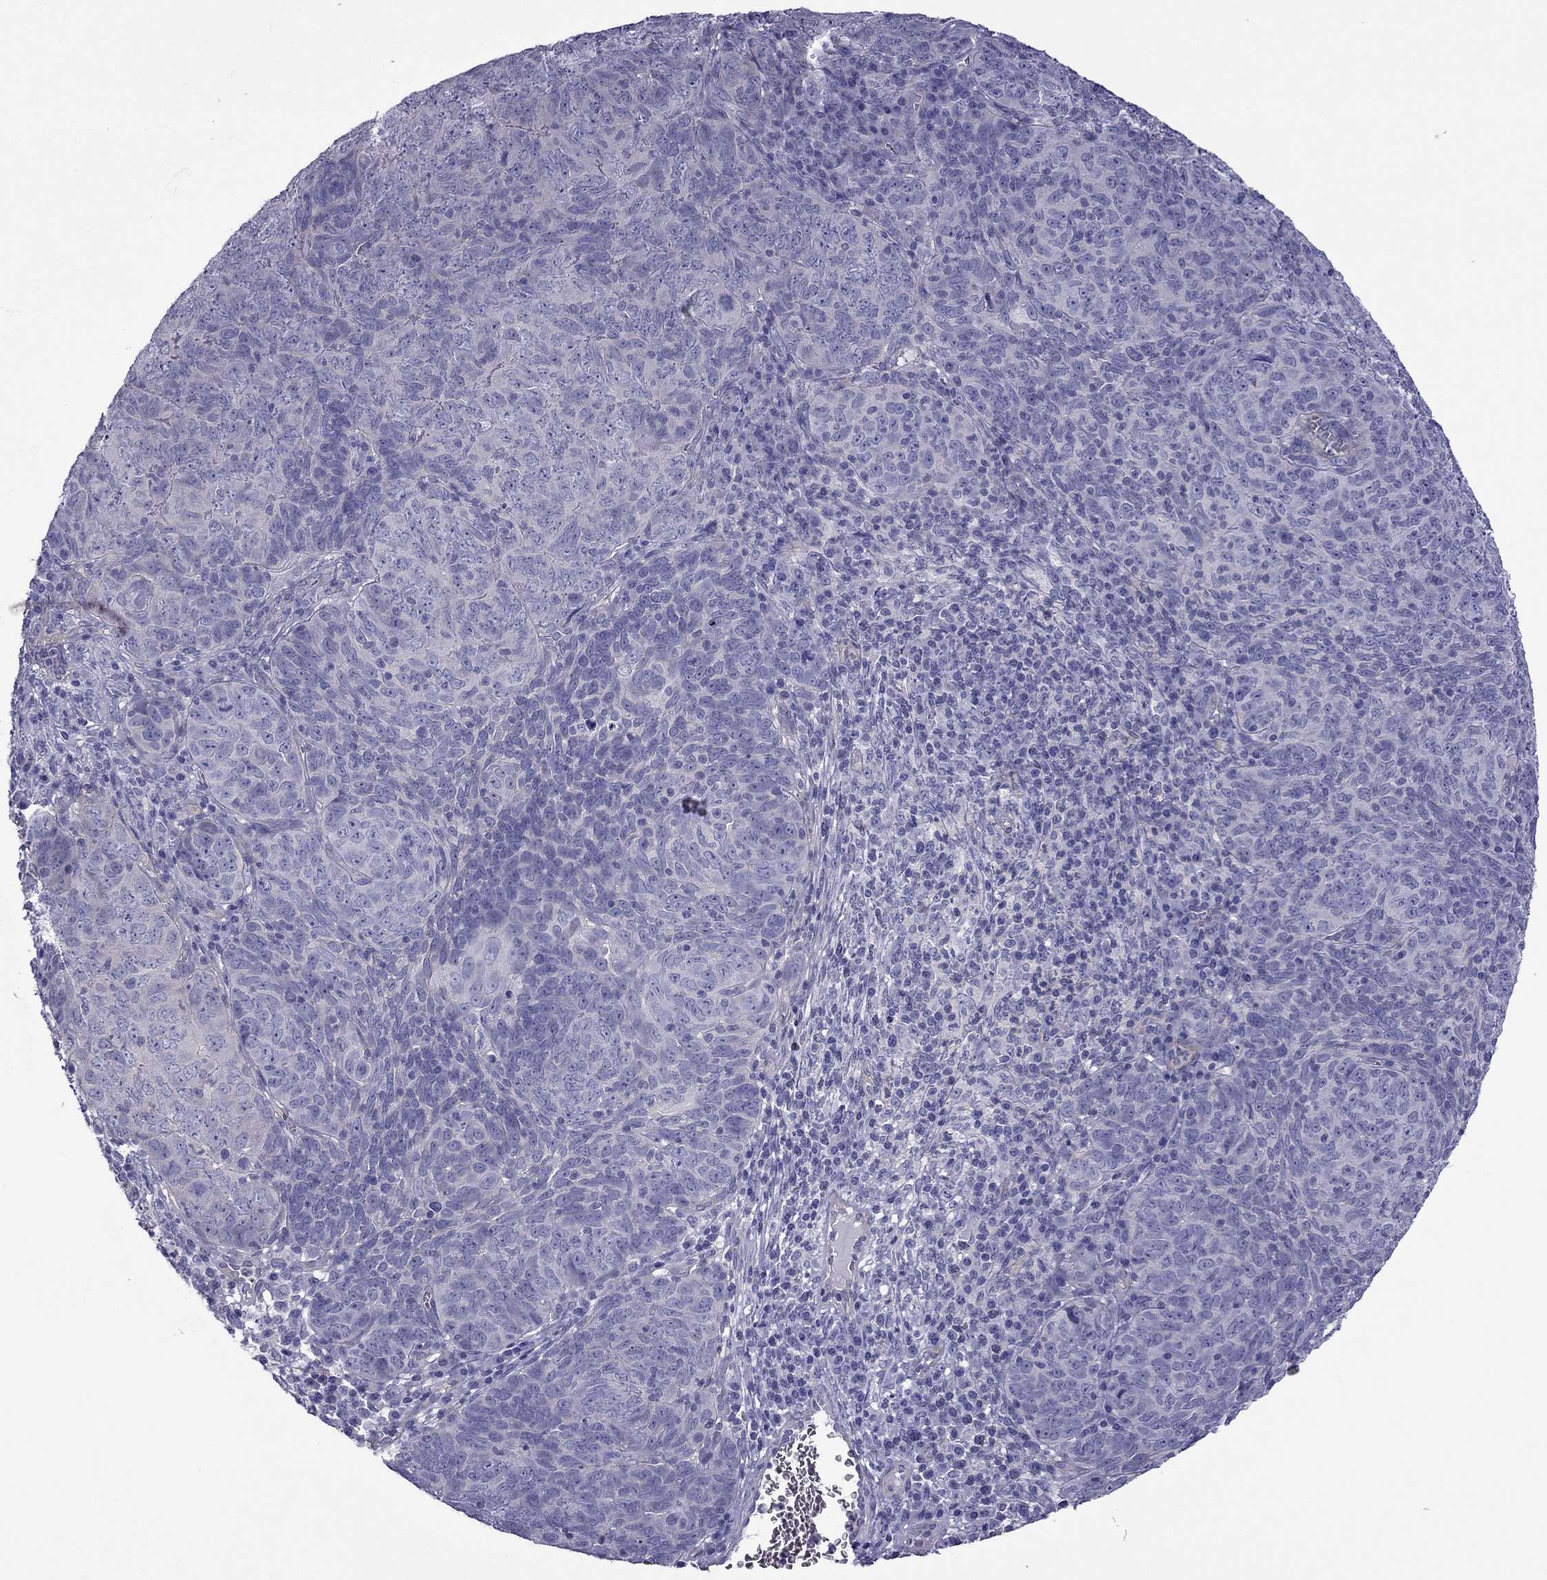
{"staining": {"intensity": "negative", "quantity": "none", "location": "none"}, "tissue": "skin cancer", "cell_type": "Tumor cells", "image_type": "cancer", "snomed": [{"axis": "morphology", "description": "Squamous cell carcinoma, NOS"}, {"axis": "topography", "description": "Skin"}, {"axis": "topography", "description": "Anal"}], "caption": "An IHC photomicrograph of skin cancer (squamous cell carcinoma) is shown. There is no staining in tumor cells of skin cancer (squamous cell carcinoma).", "gene": "GJA8", "patient": {"sex": "female", "age": 51}}